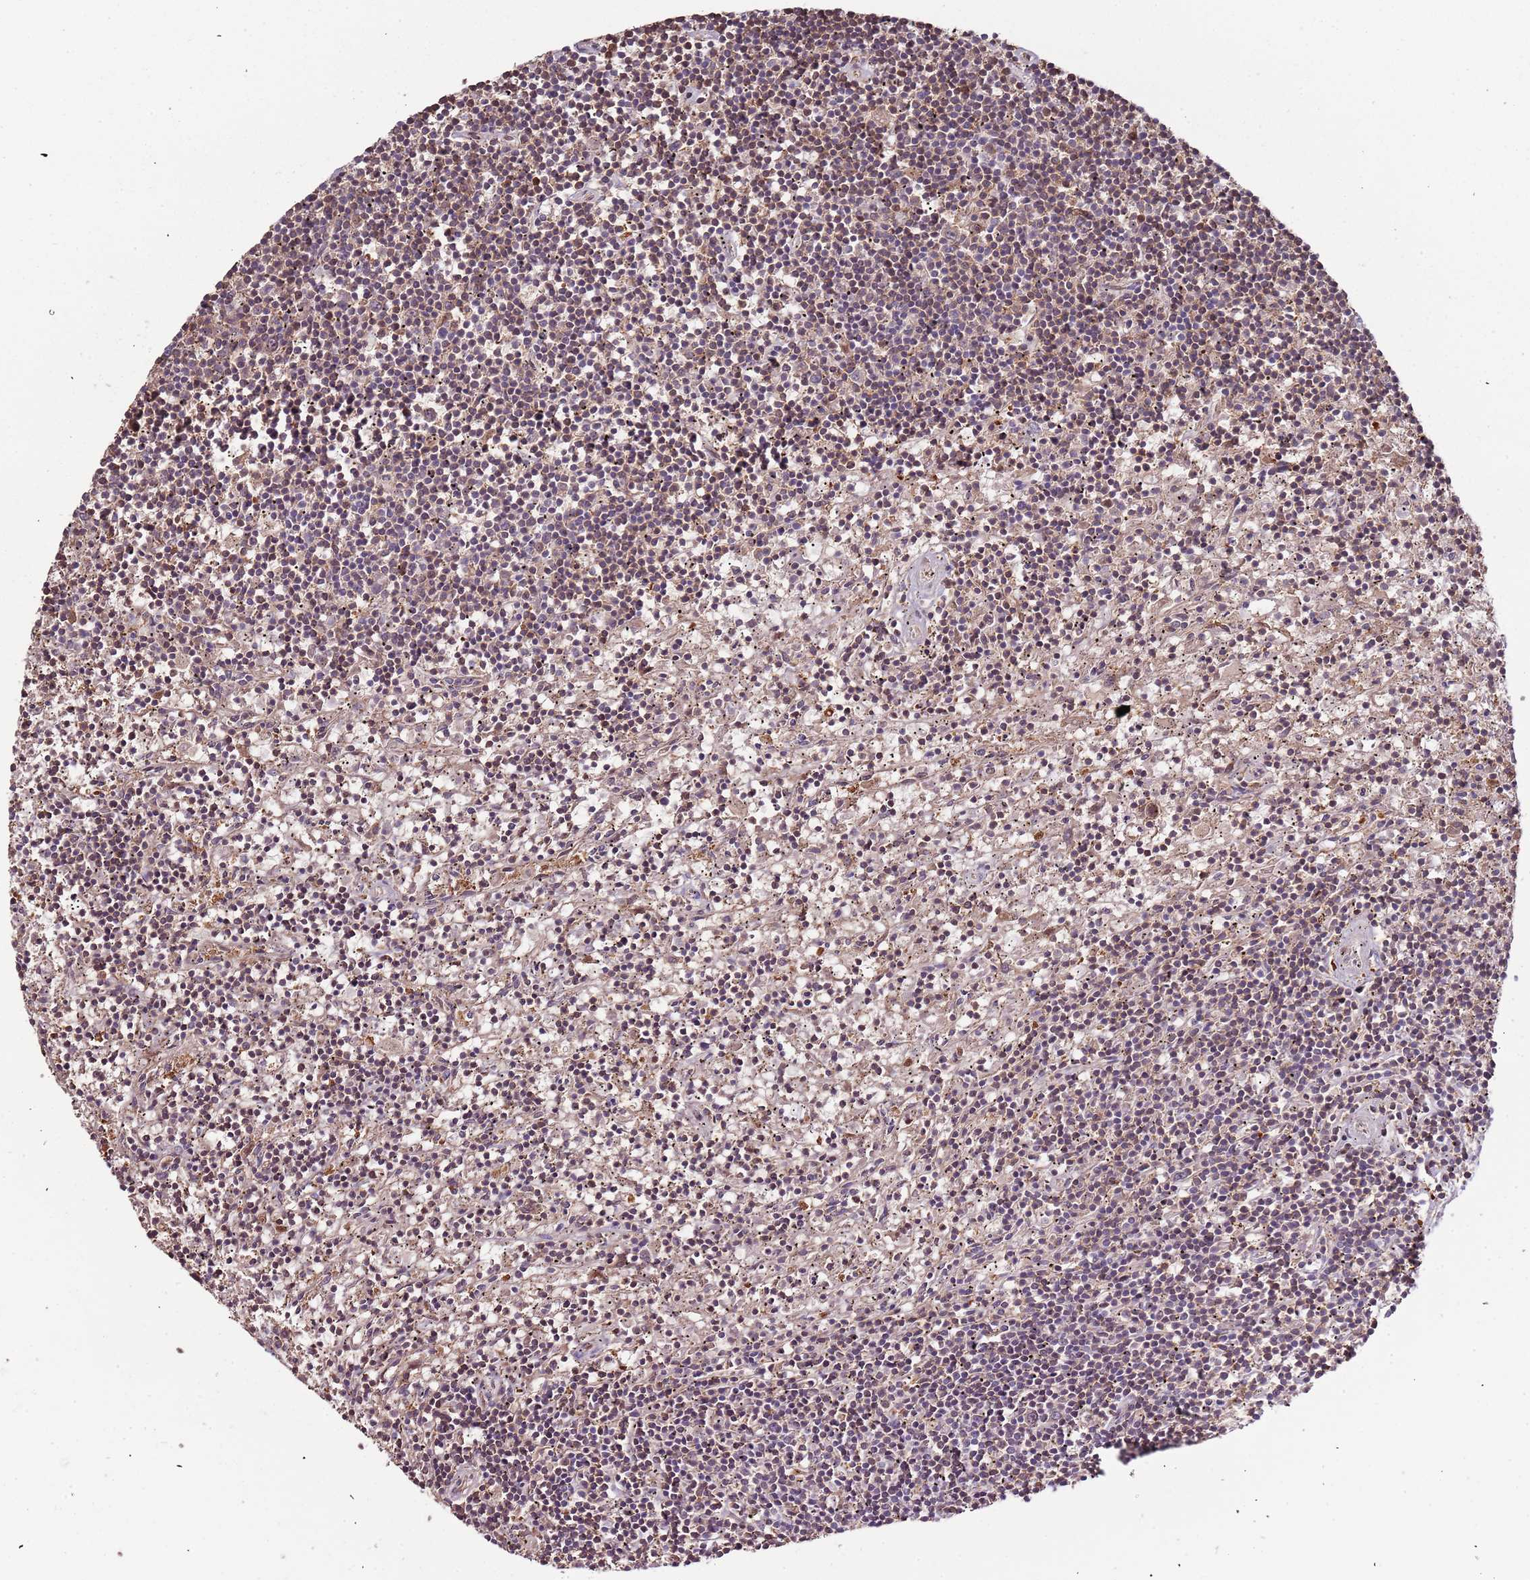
{"staining": {"intensity": "moderate", "quantity": "25%-75%", "location": "cytoplasmic/membranous"}, "tissue": "lymphoma", "cell_type": "Tumor cells", "image_type": "cancer", "snomed": [{"axis": "morphology", "description": "Malignant lymphoma, non-Hodgkin's type, Low grade"}, {"axis": "topography", "description": "Spleen"}], "caption": "Moderate cytoplasmic/membranous expression for a protein is seen in about 25%-75% of tumor cells of malignant lymphoma, non-Hodgkin's type (low-grade) using immunohistochemistry (IHC).", "gene": "IL17RD", "patient": {"sex": "male", "age": 76}}